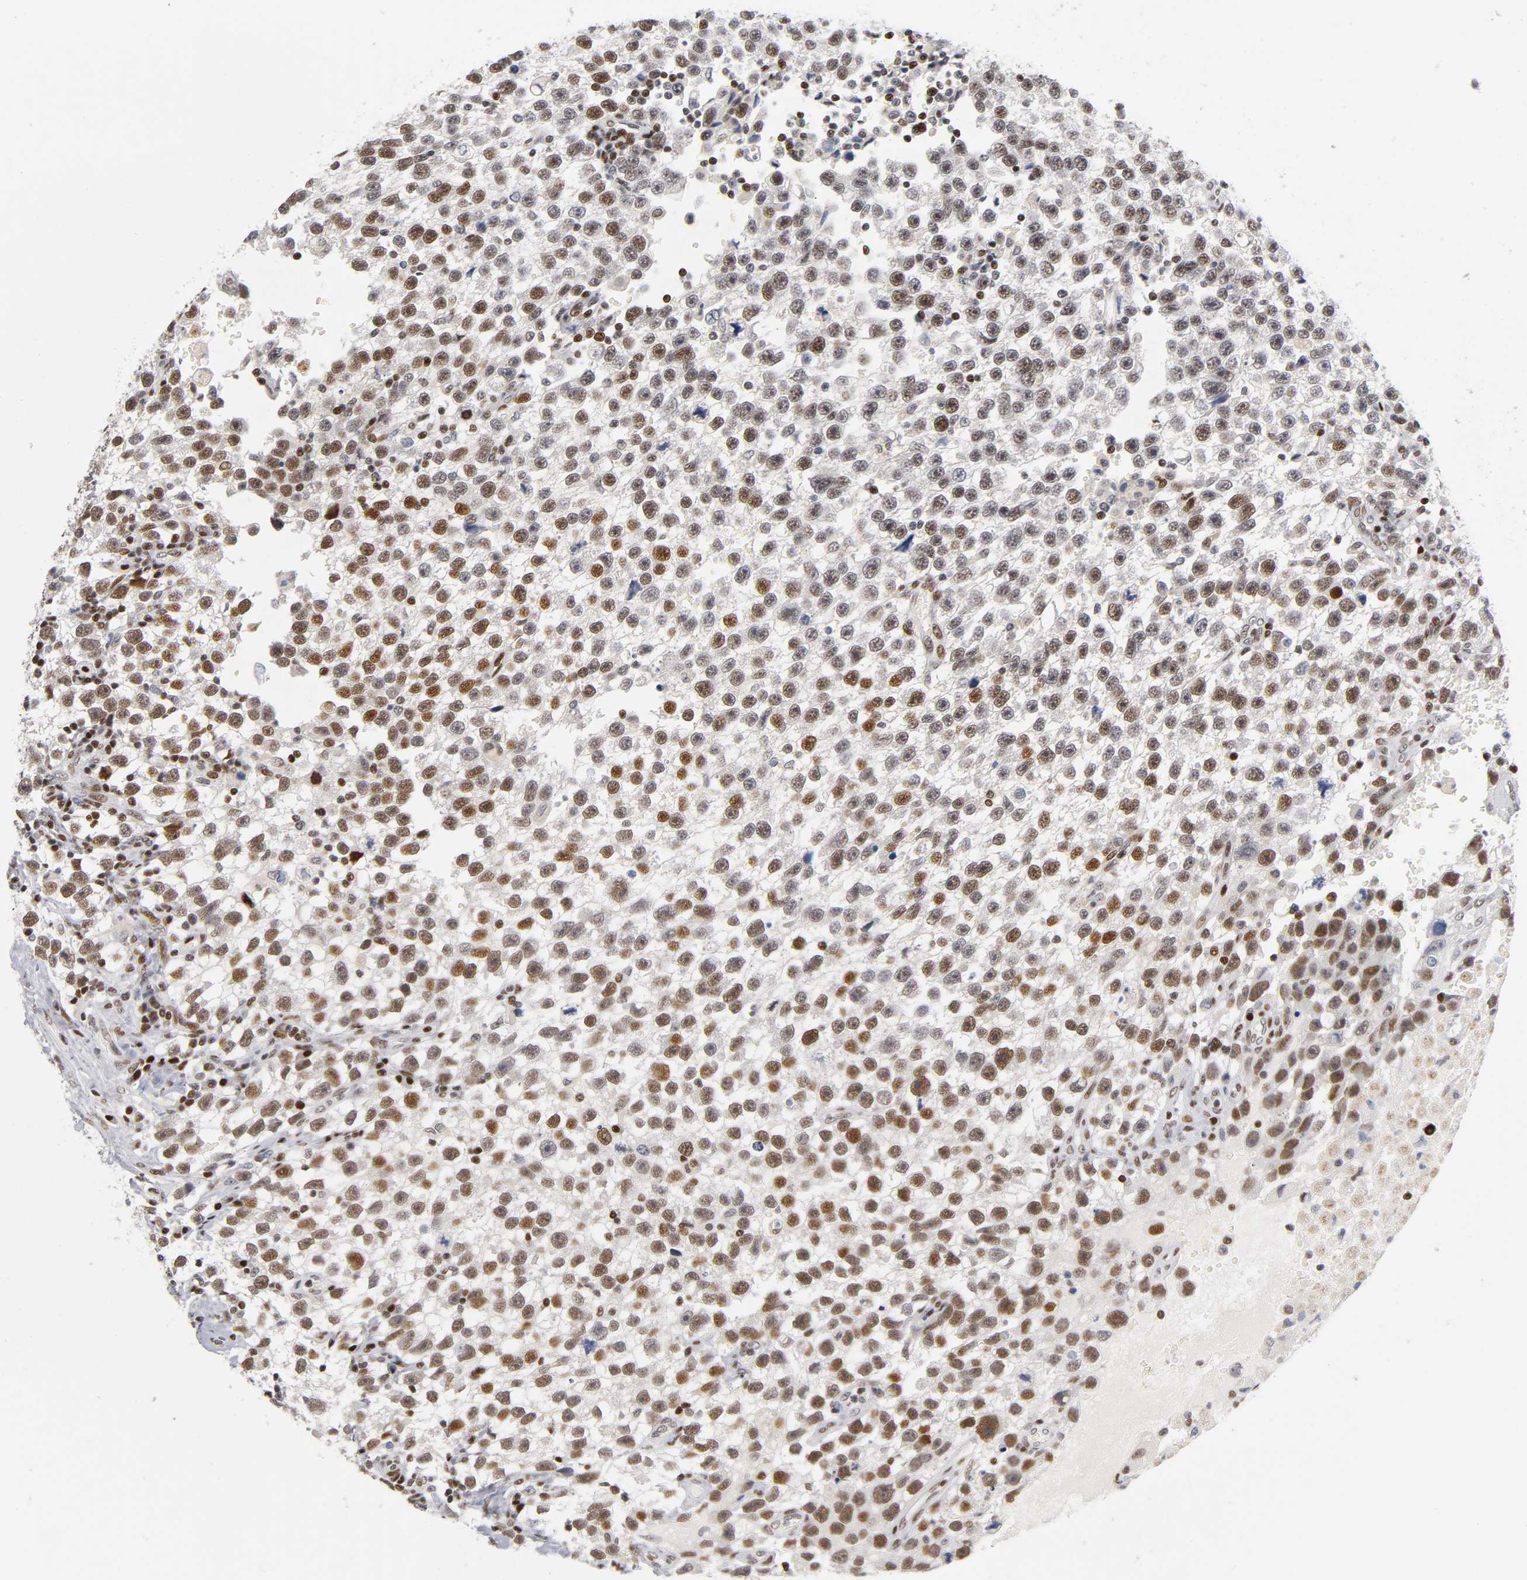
{"staining": {"intensity": "moderate", "quantity": ">75%", "location": "nuclear"}, "tissue": "testis cancer", "cell_type": "Tumor cells", "image_type": "cancer", "snomed": [{"axis": "morphology", "description": "Seminoma, NOS"}, {"axis": "topography", "description": "Testis"}], "caption": "Immunohistochemistry micrograph of testis seminoma stained for a protein (brown), which reveals medium levels of moderate nuclear expression in about >75% of tumor cells.", "gene": "SP3", "patient": {"sex": "male", "age": 33}}